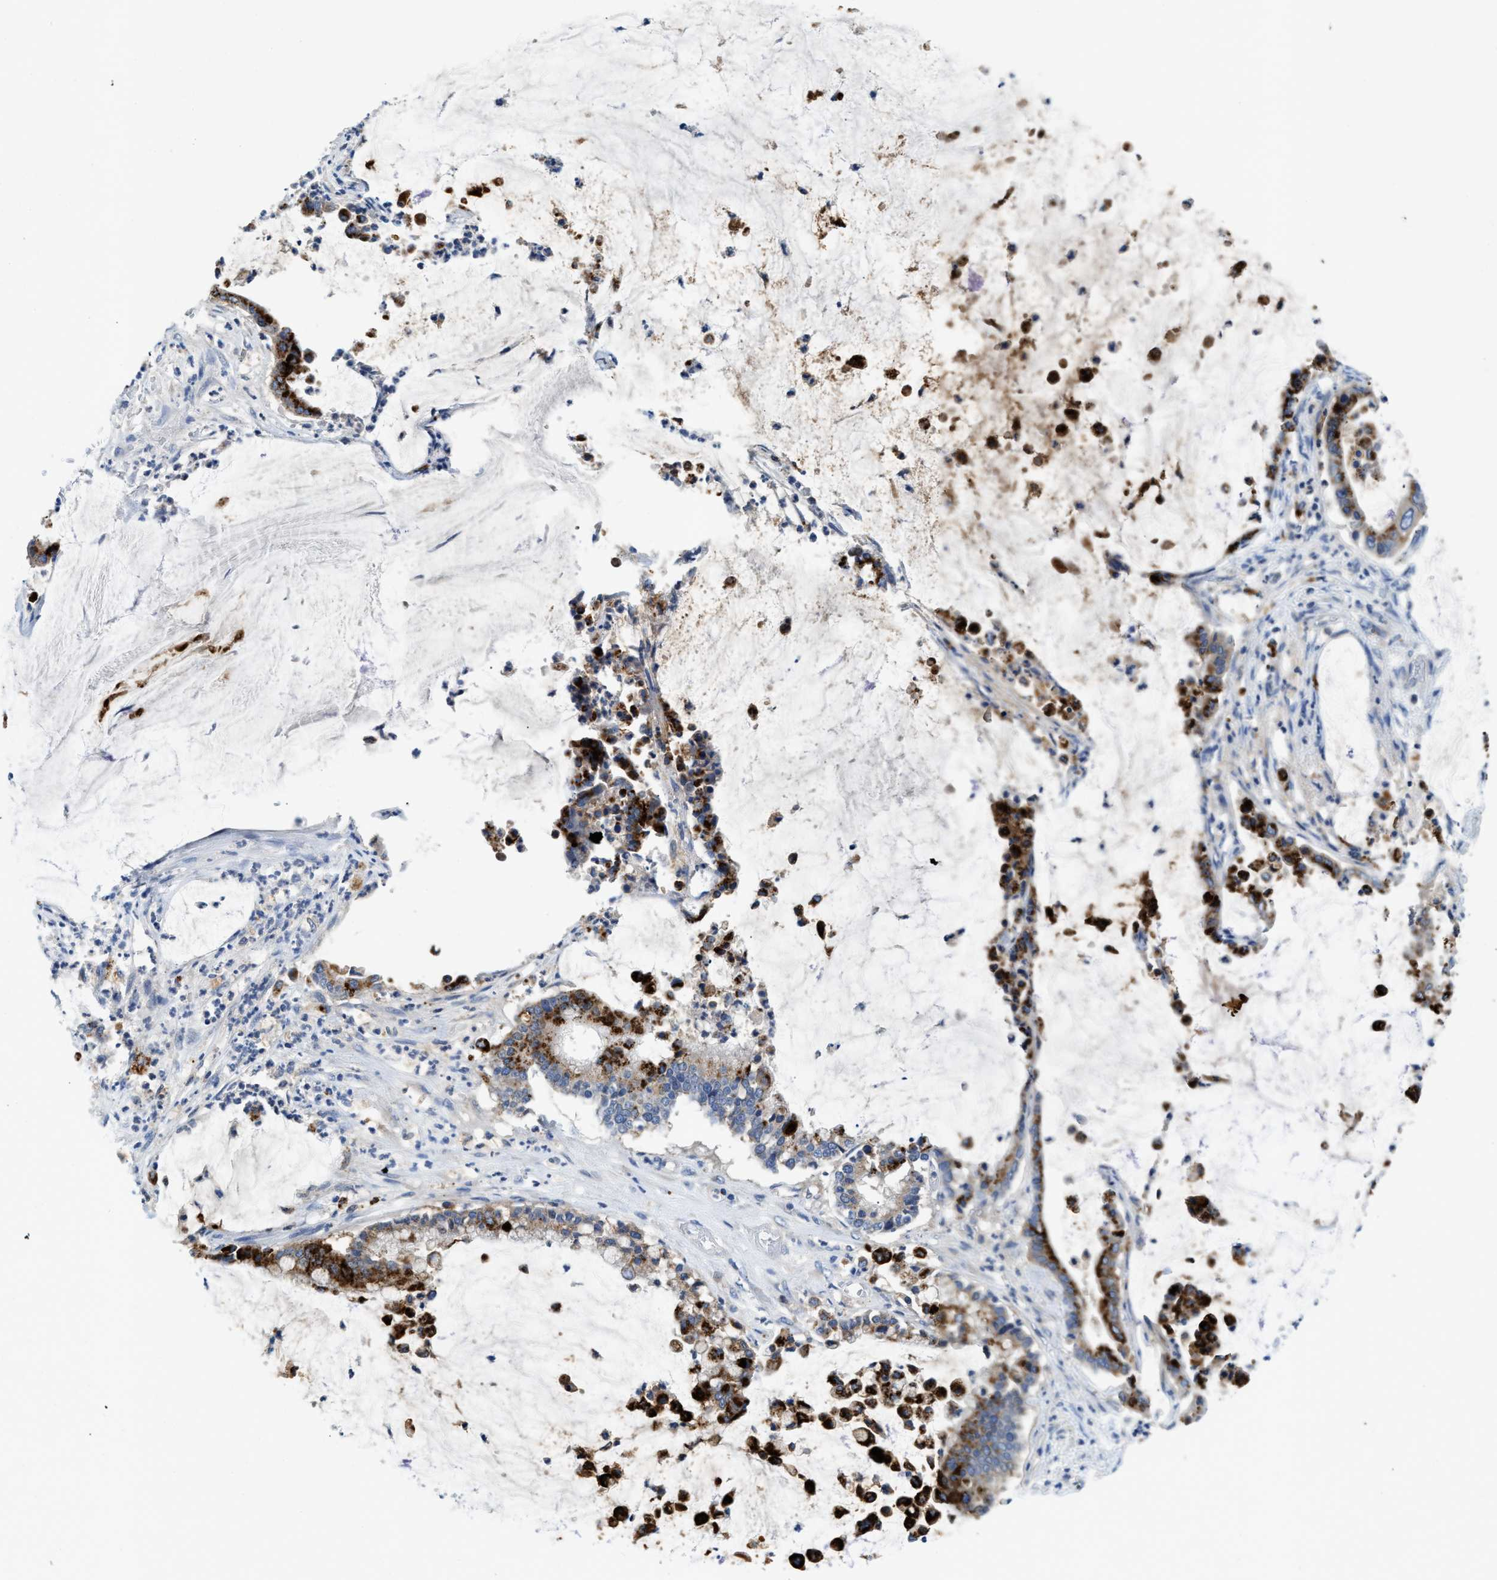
{"staining": {"intensity": "strong", "quantity": "25%-75%", "location": "cytoplasmic/membranous"}, "tissue": "pancreatic cancer", "cell_type": "Tumor cells", "image_type": "cancer", "snomed": [{"axis": "morphology", "description": "Adenocarcinoma, NOS"}, {"axis": "topography", "description": "Pancreas"}], "caption": "Protein staining of pancreatic cancer tissue shows strong cytoplasmic/membranous positivity in about 25%-75% of tumor cells.", "gene": "TSPAN3", "patient": {"sex": "male", "age": 41}}